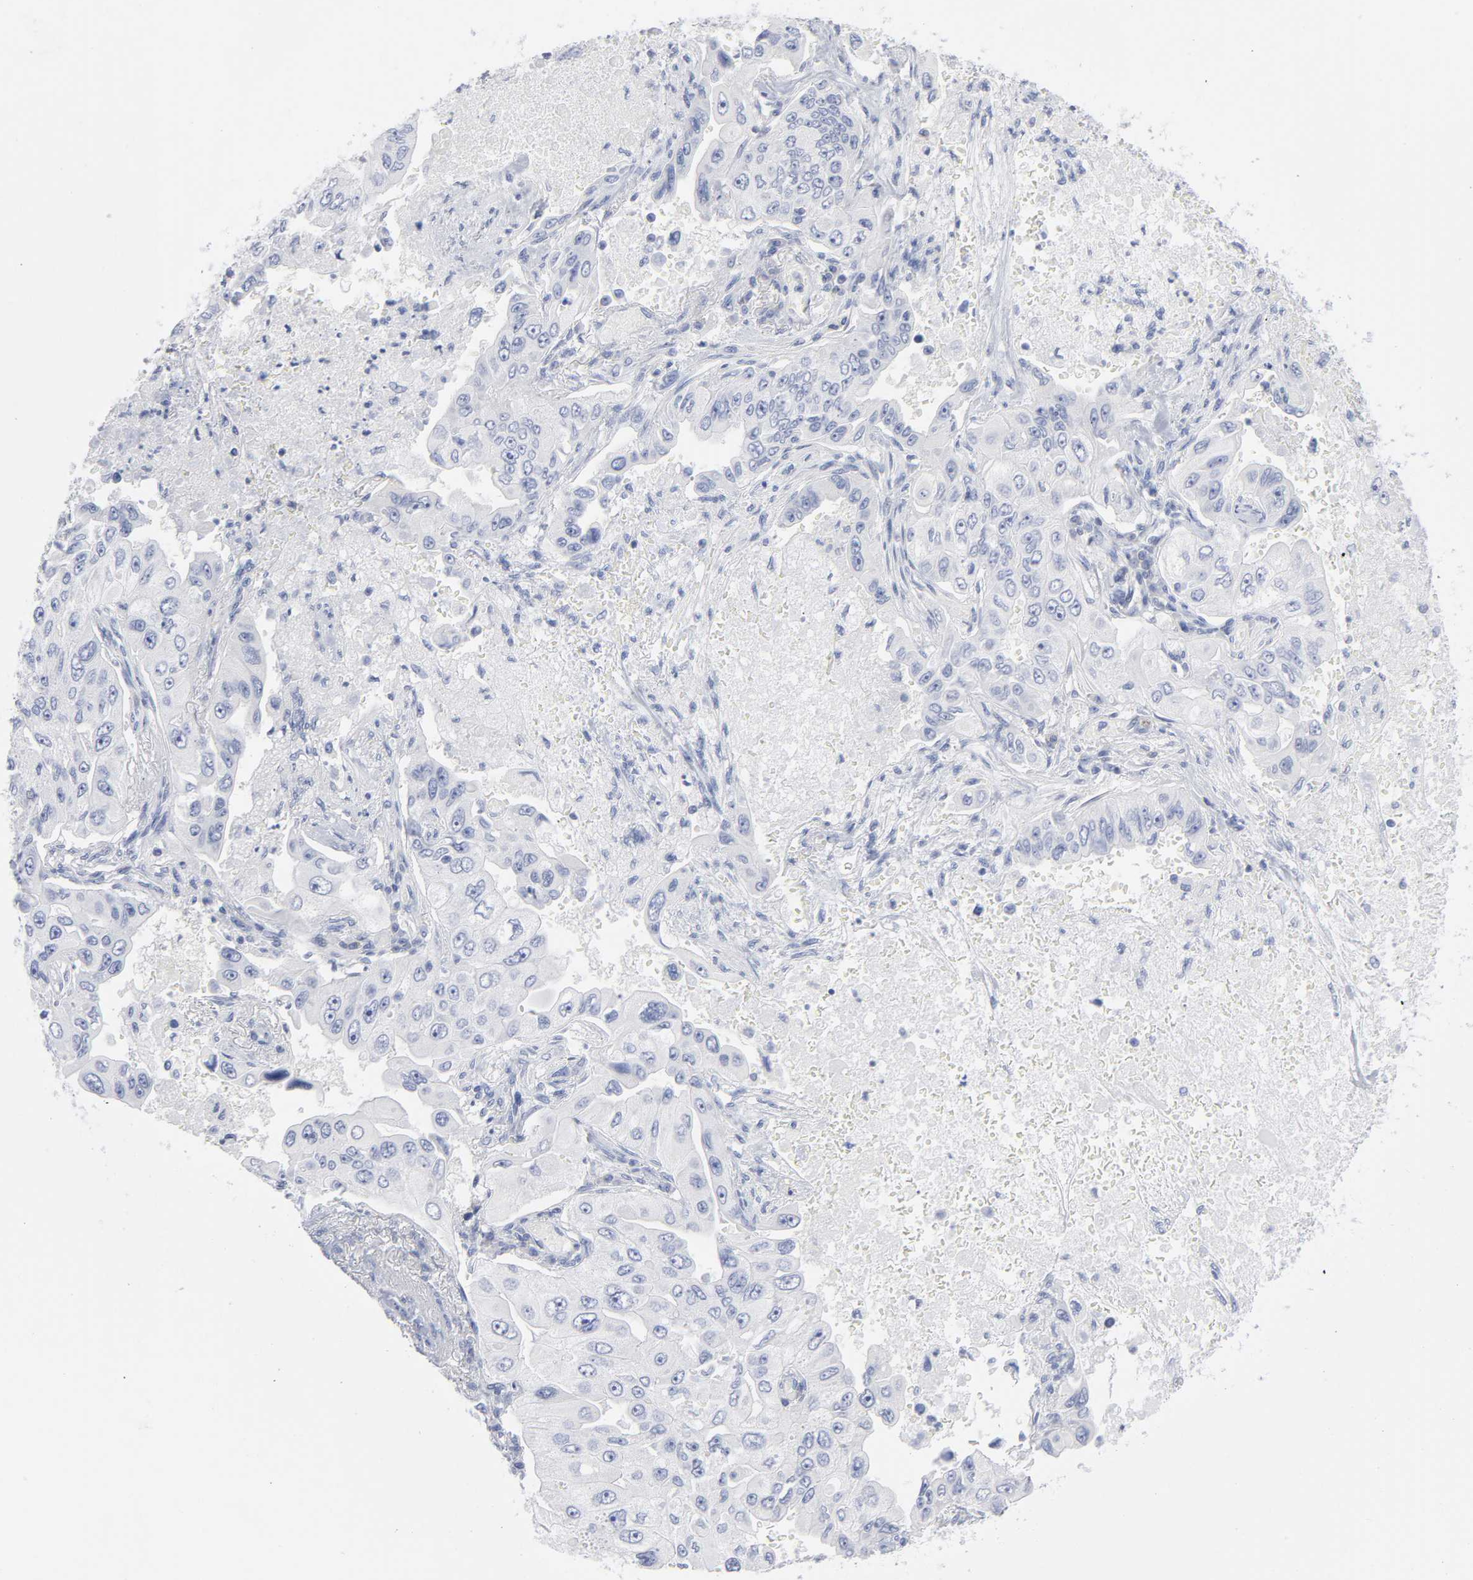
{"staining": {"intensity": "negative", "quantity": "none", "location": "none"}, "tissue": "lung cancer", "cell_type": "Tumor cells", "image_type": "cancer", "snomed": [{"axis": "morphology", "description": "Adenocarcinoma, NOS"}, {"axis": "topography", "description": "Lung"}], "caption": "The image shows no staining of tumor cells in adenocarcinoma (lung). (Stains: DAB IHC with hematoxylin counter stain, Microscopy: brightfield microscopy at high magnification).", "gene": "P2RY8", "patient": {"sex": "male", "age": 84}}